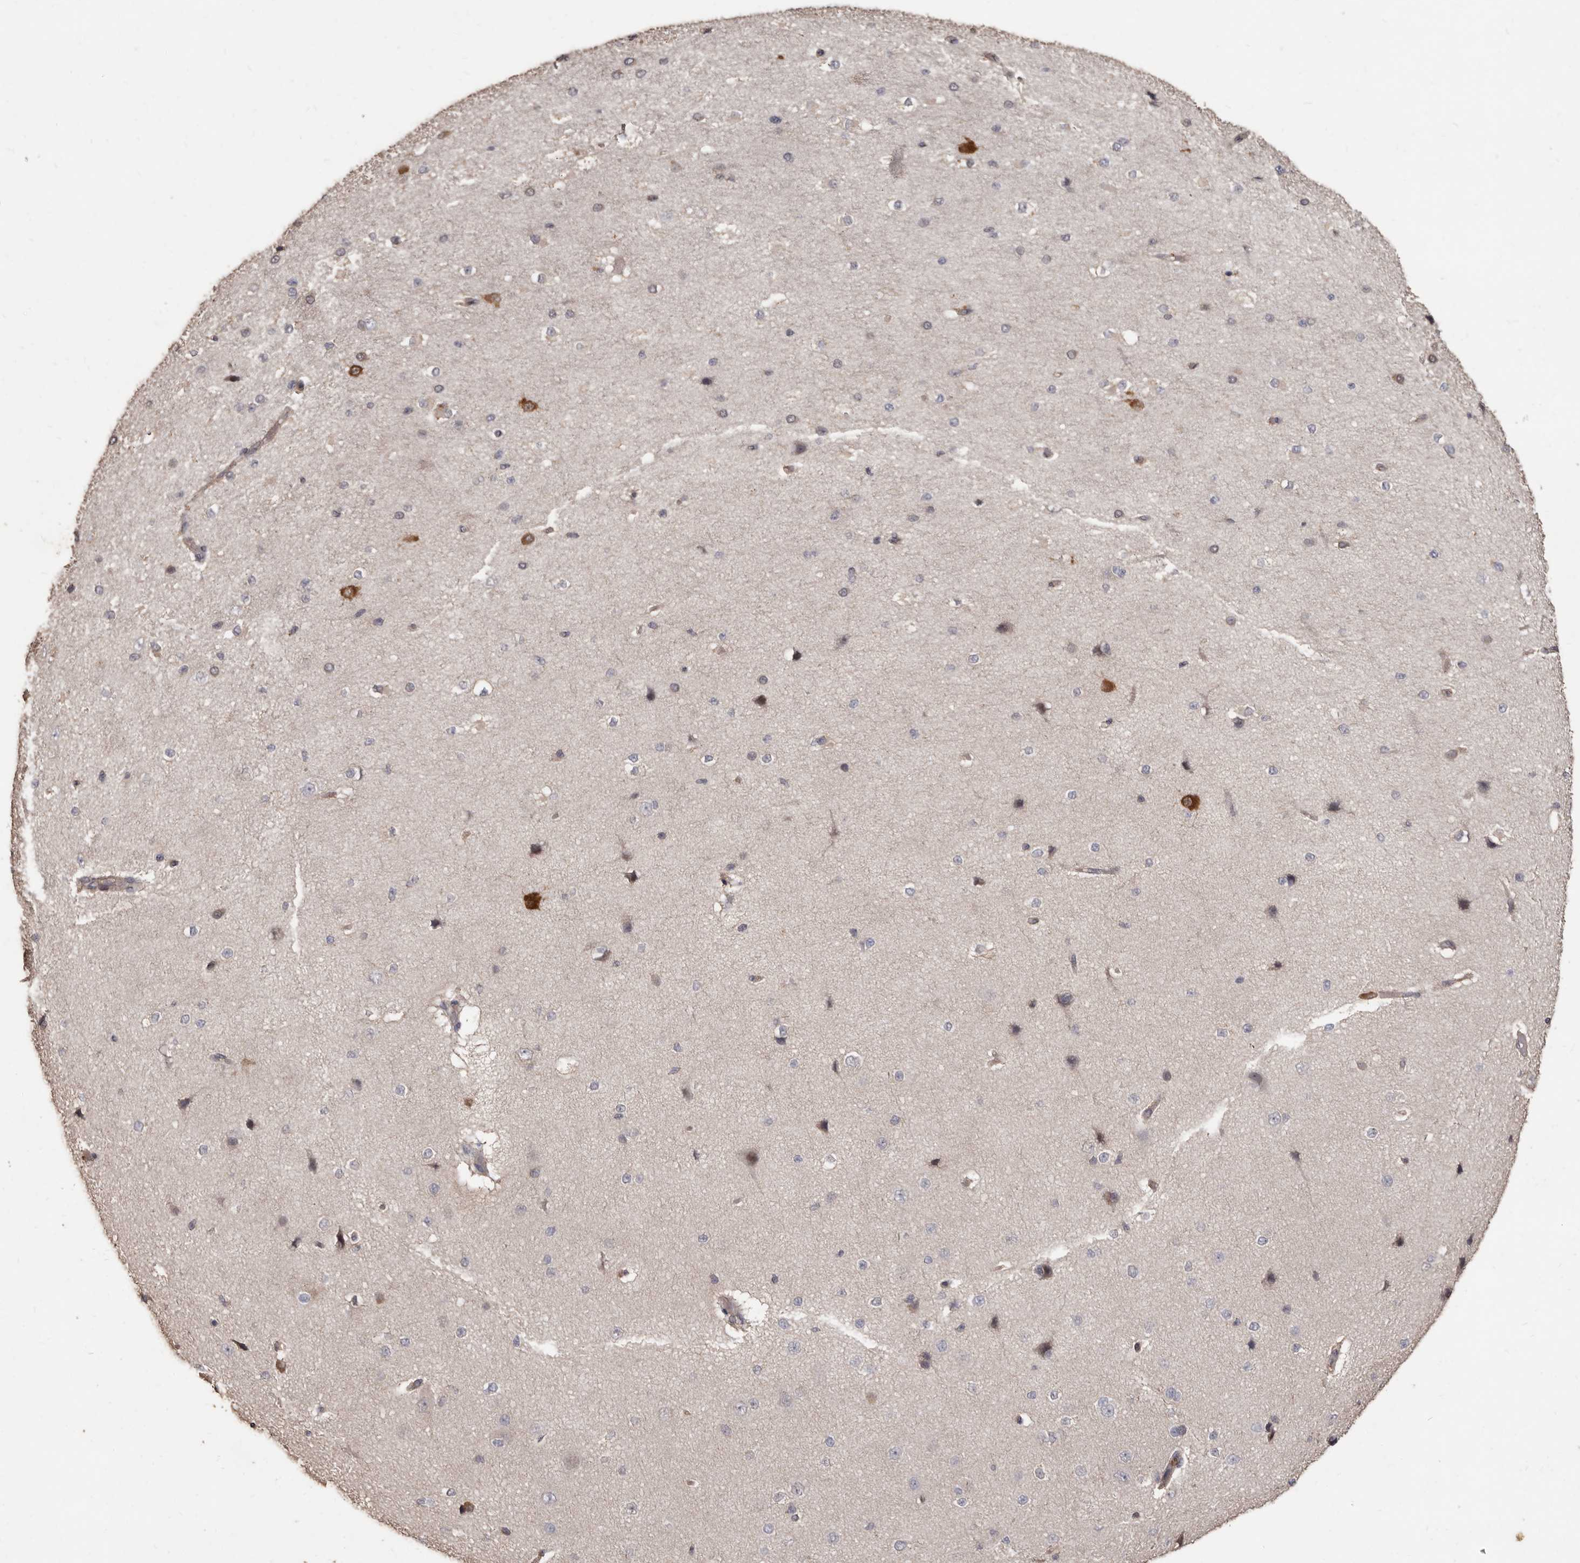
{"staining": {"intensity": "negative", "quantity": "none", "location": "none"}, "tissue": "cerebral cortex", "cell_type": "Endothelial cells", "image_type": "normal", "snomed": [{"axis": "morphology", "description": "Normal tissue, NOS"}, {"axis": "morphology", "description": "Developmental malformation"}, {"axis": "topography", "description": "Cerebral cortex"}], "caption": "This photomicrograph is of normal cerebral cortex stained with immunohistochemistry (IHC) to label a protein in brown with the nuclei are counter-stained blue. There is no staining in endothelial cells.", "gene": "ACLY", "patient": {"sex": "female", "age": 30}}